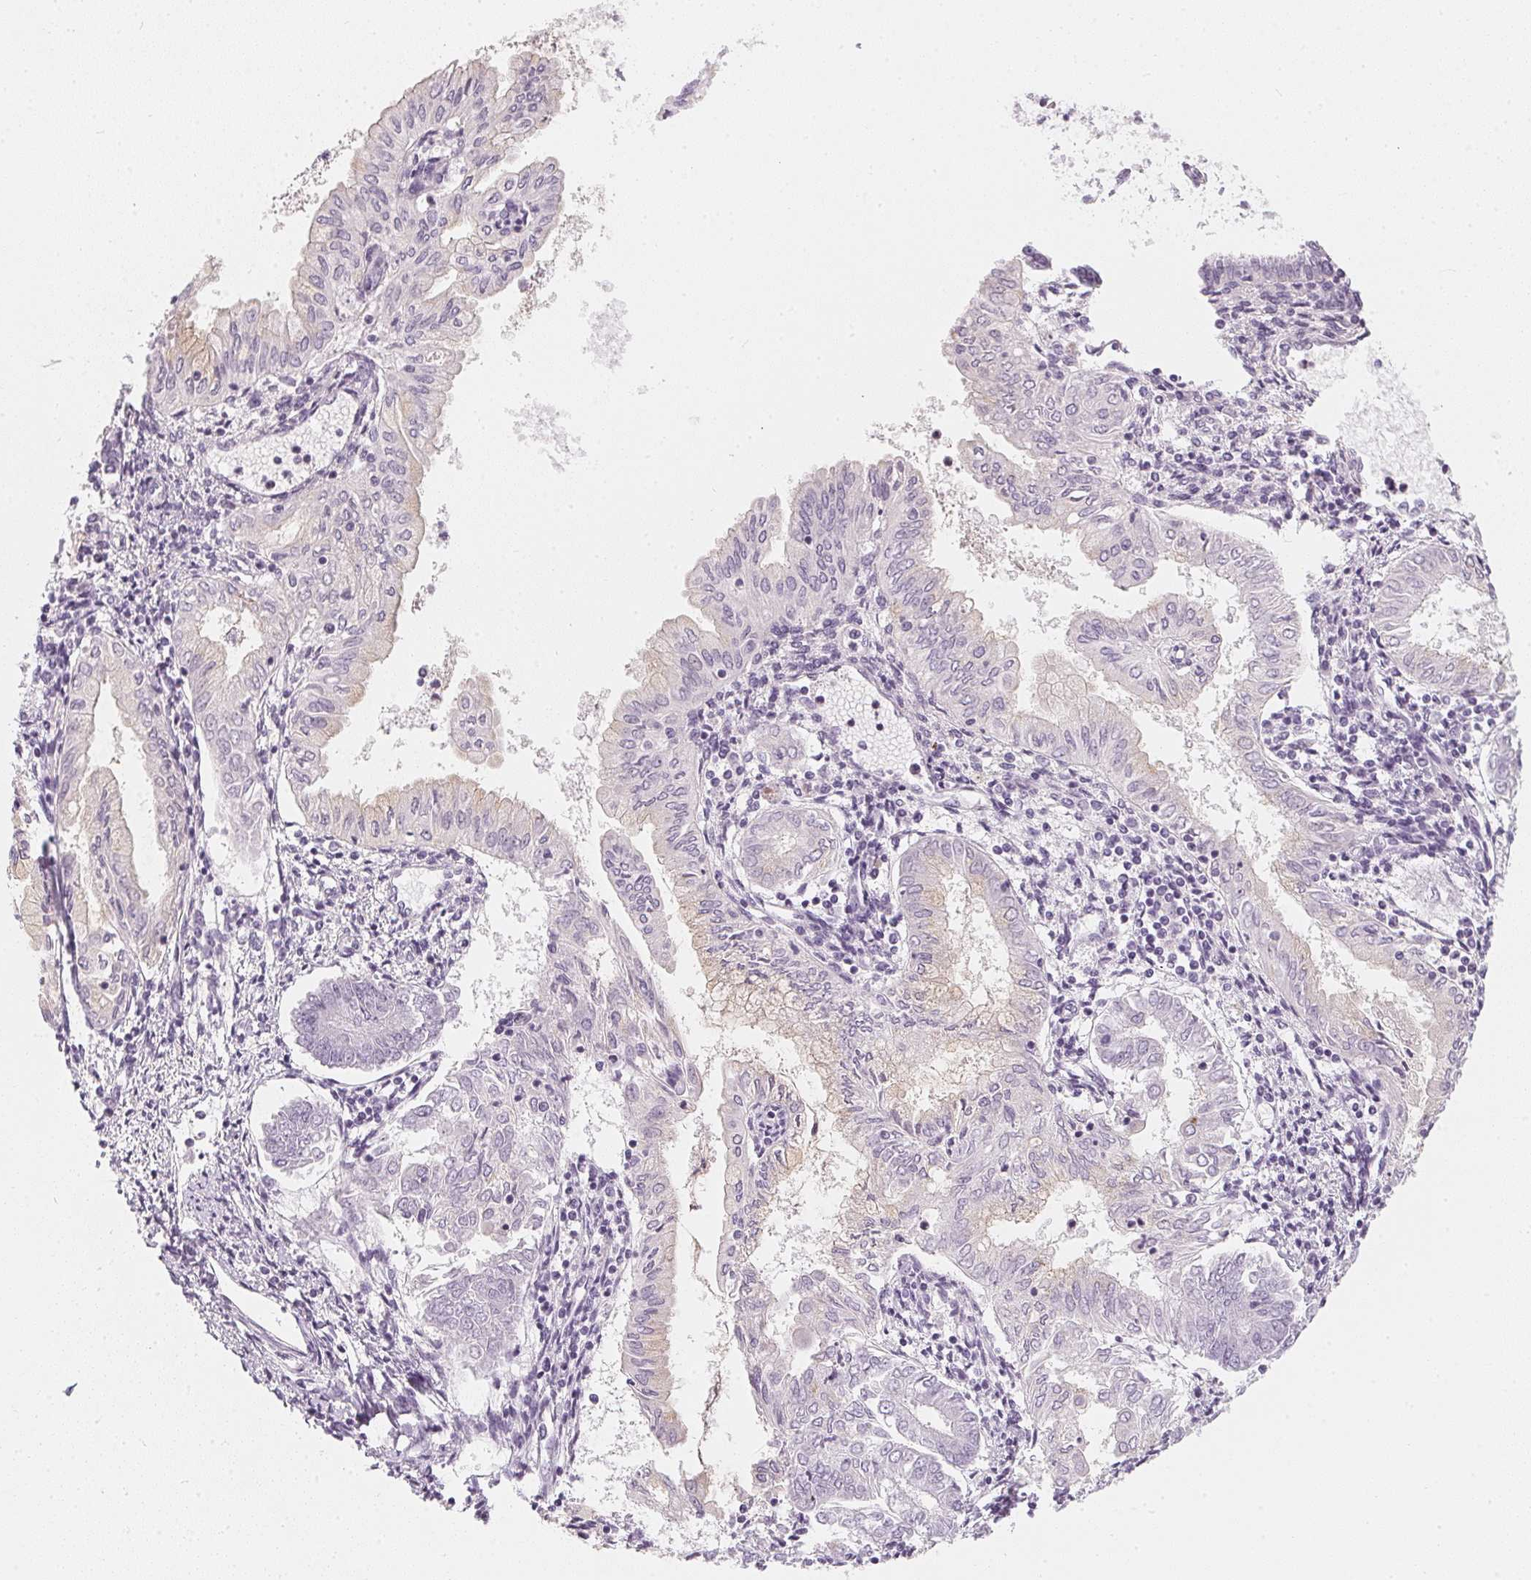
{"staining": {"intensity": "moderate", "quantity": "<25%", "location": "cytoplasmic/membranous"}, "tissue": "endometrial cancer", "cell_type": "Tumor cells", "image_type": "cancer", "snomed": [{"axis": "morphology", "description": "Adenocarcinoma, NOS"}, {"axis": "topography", "description": "Endometrium"}], "caption": "Tumor cells display moderate cytoplasmic/membranous staining in about <25% of cells in endometrial cancer (adenocarcinoma).", "gene": "CHST4", "patient": {"sex": "female", "age": 68}}